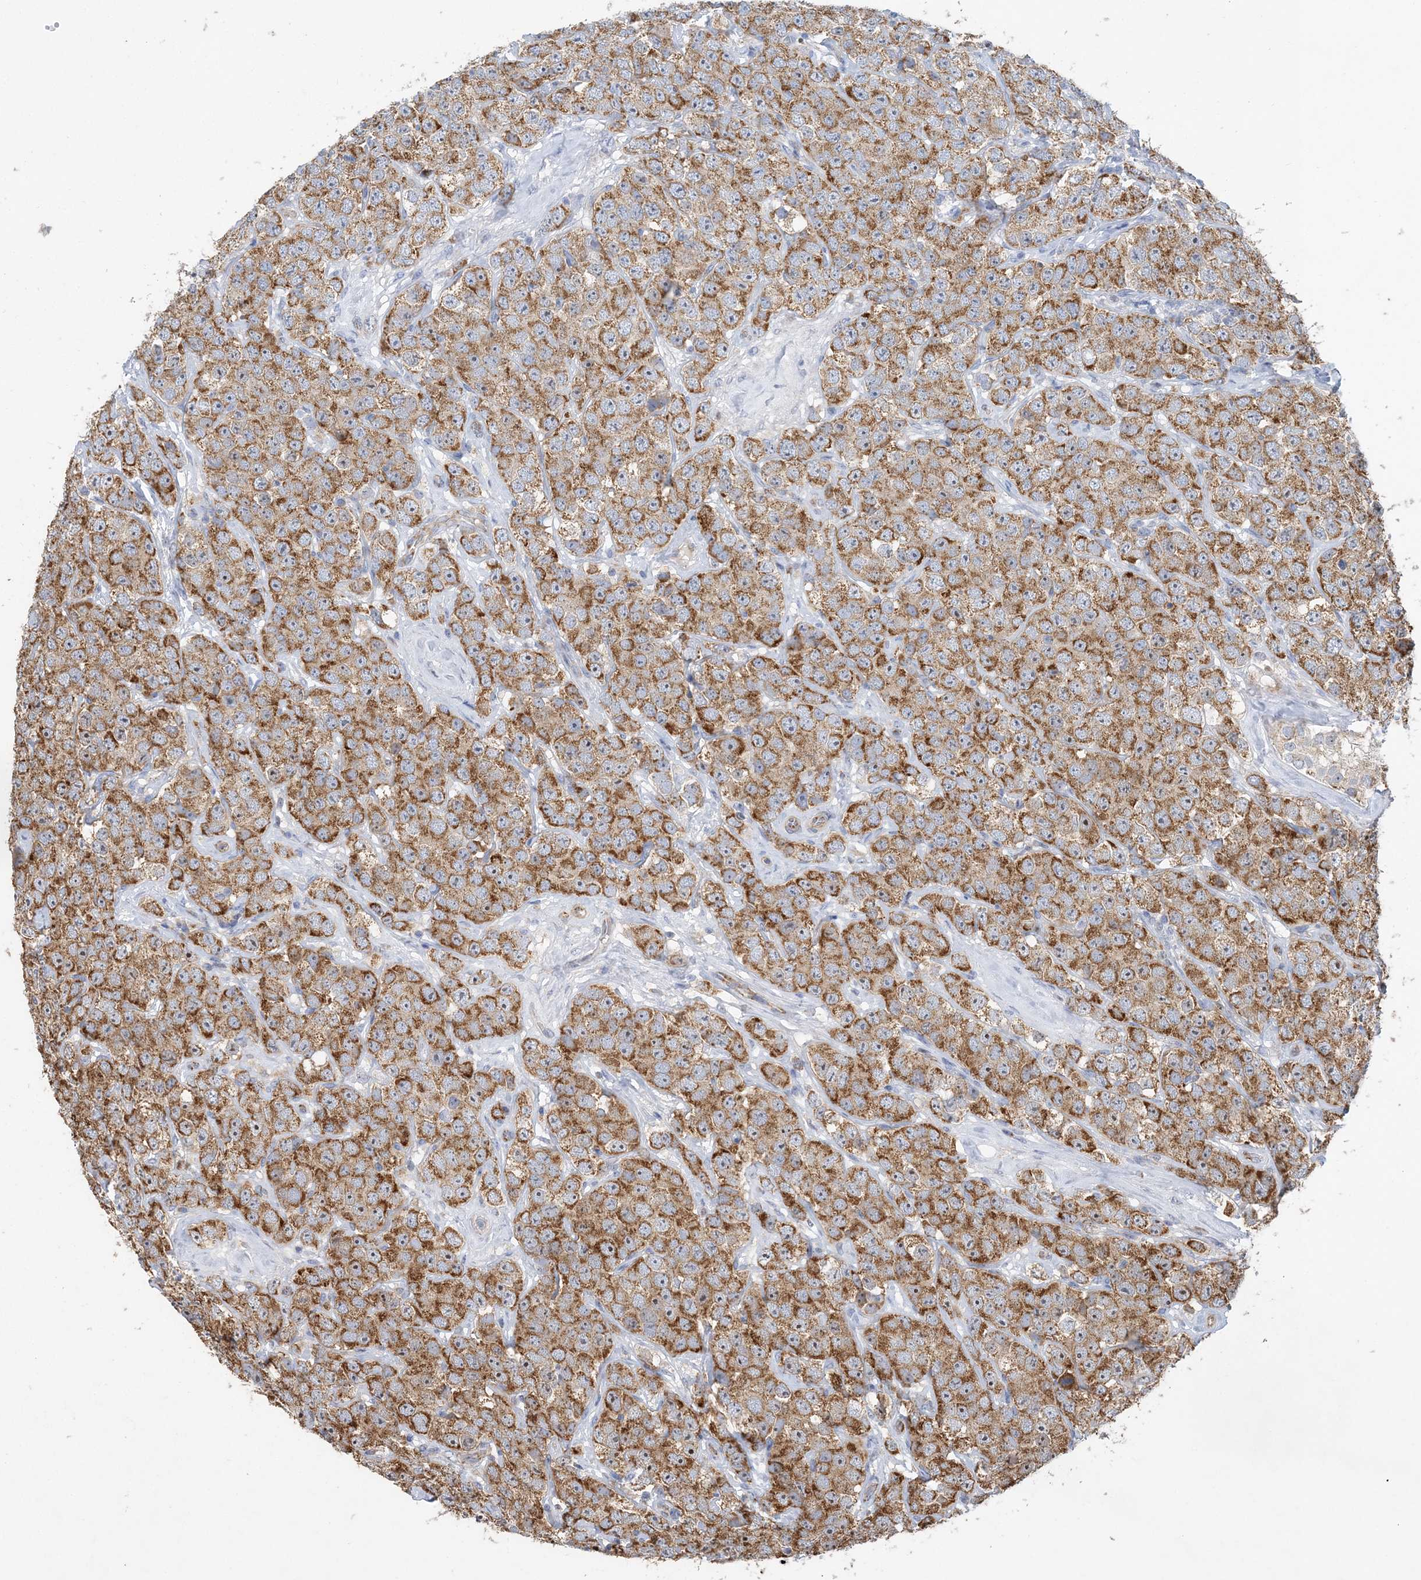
{"staining": {"intensity": "moderate", "quantity": ">75%", "location": "cytoplasmic/membranous"}, "tissue": "testis cancer", "cell_type": "Tumor cells", "image_type": "cancer", "snomed": [{"axis": "morphology", "description": "Seminoma, NOS"}, {"axis": "topography", "description": "Testis"}], "caption": "High-power microscopy captured an IHC image of seminoma (testis), revealing moderate cytoplasmic/membranous staining in about >75% of tumor cells.", "gene": "FEZ2", "patient": {"sex": "male", "age": 28}}